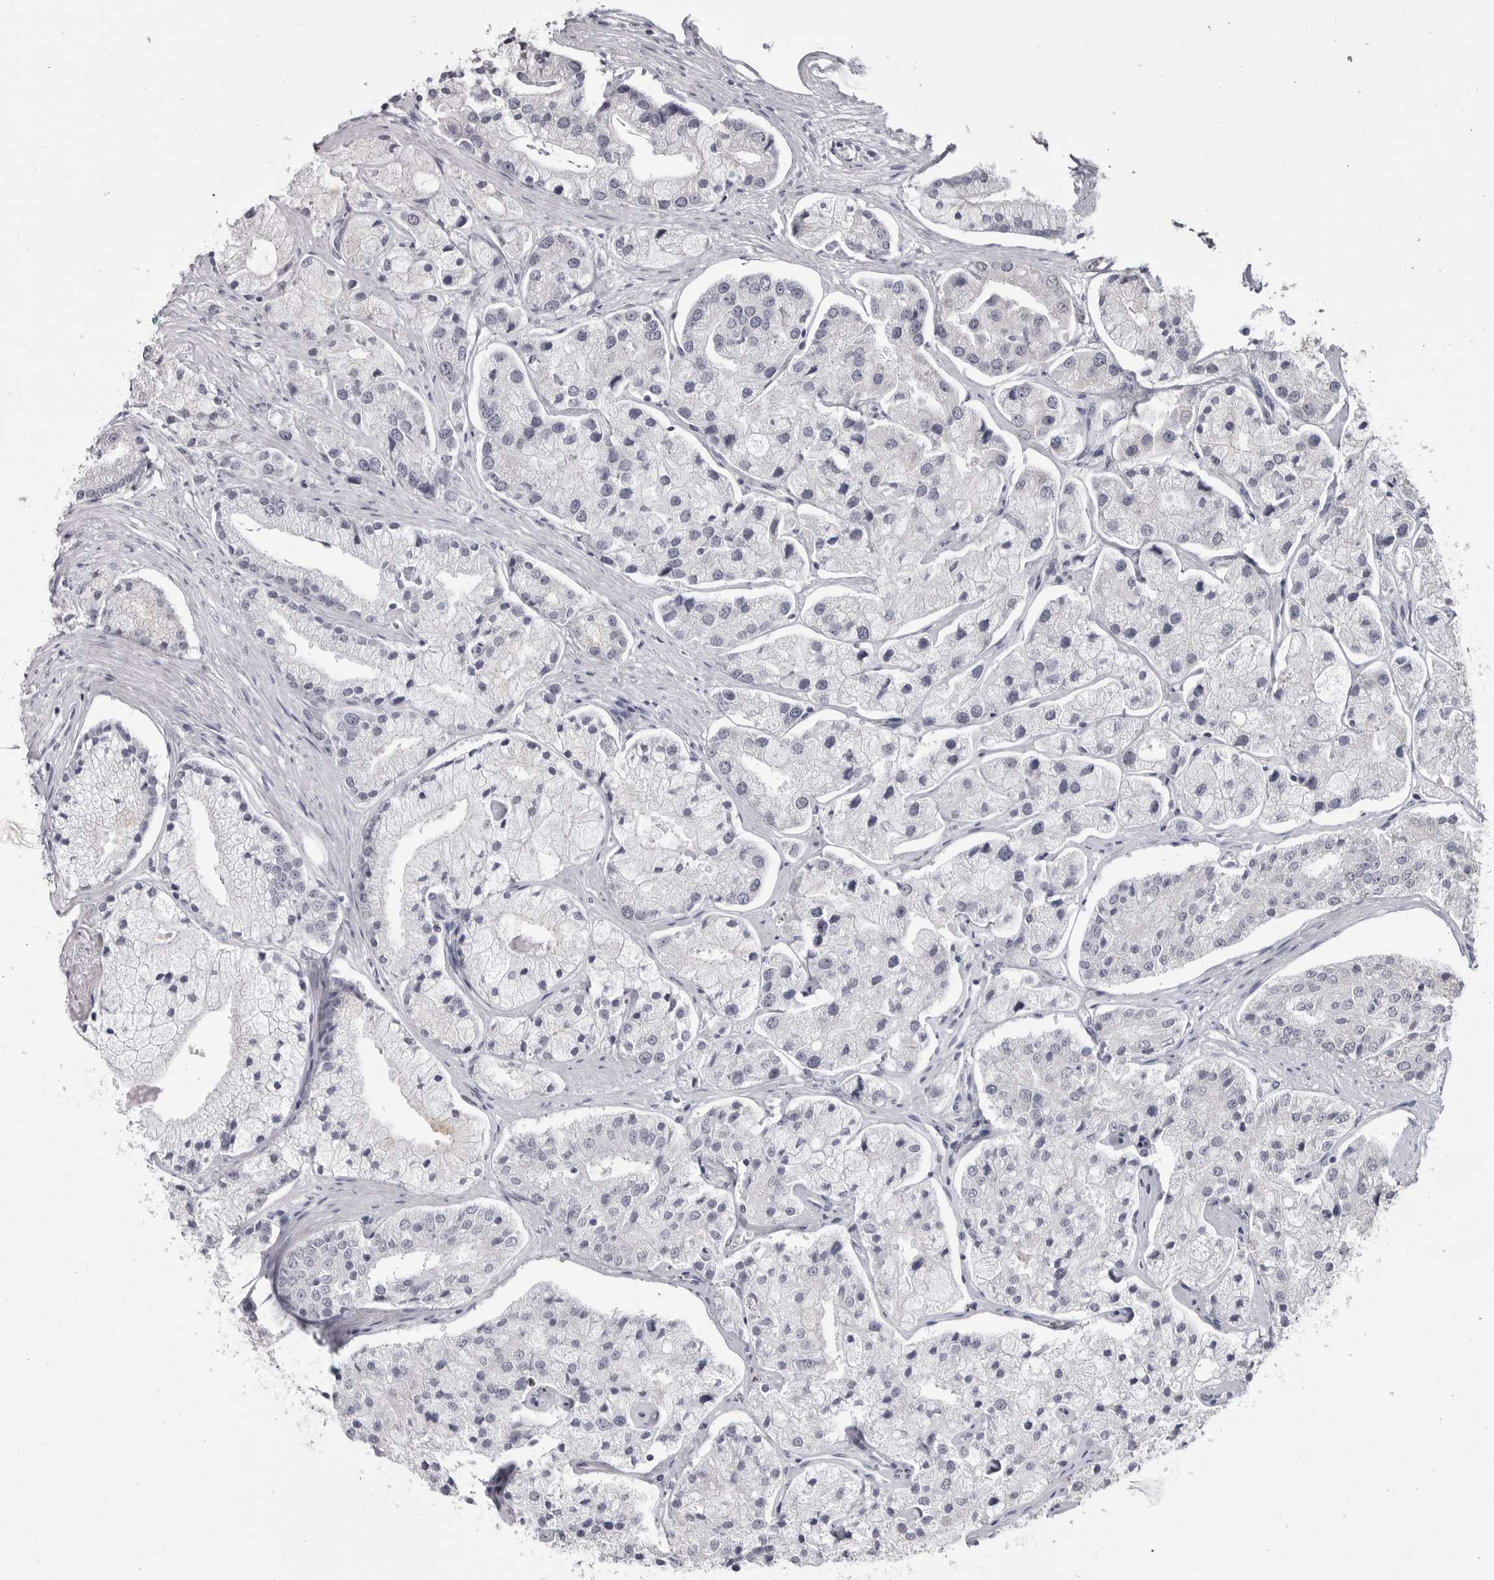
{"staining": {"intensity": "negative", "quantity": "none", "location": "none"}, "tissue": "prostate cancer", "cell_type": "Tumor cells", "image_type": "cancer", "snomed": [{"axis": "morphology", "description": "Adenocarcinoma, High grade"}, {"axis": "topography", "description": "Prostate"}], "caption": "Protein analysis of prostate high-grade adenocarcinoma displays no significant expression in tumor cells.", "gene": "GPN2", "patient": {"sex": "male", "age": 50}}